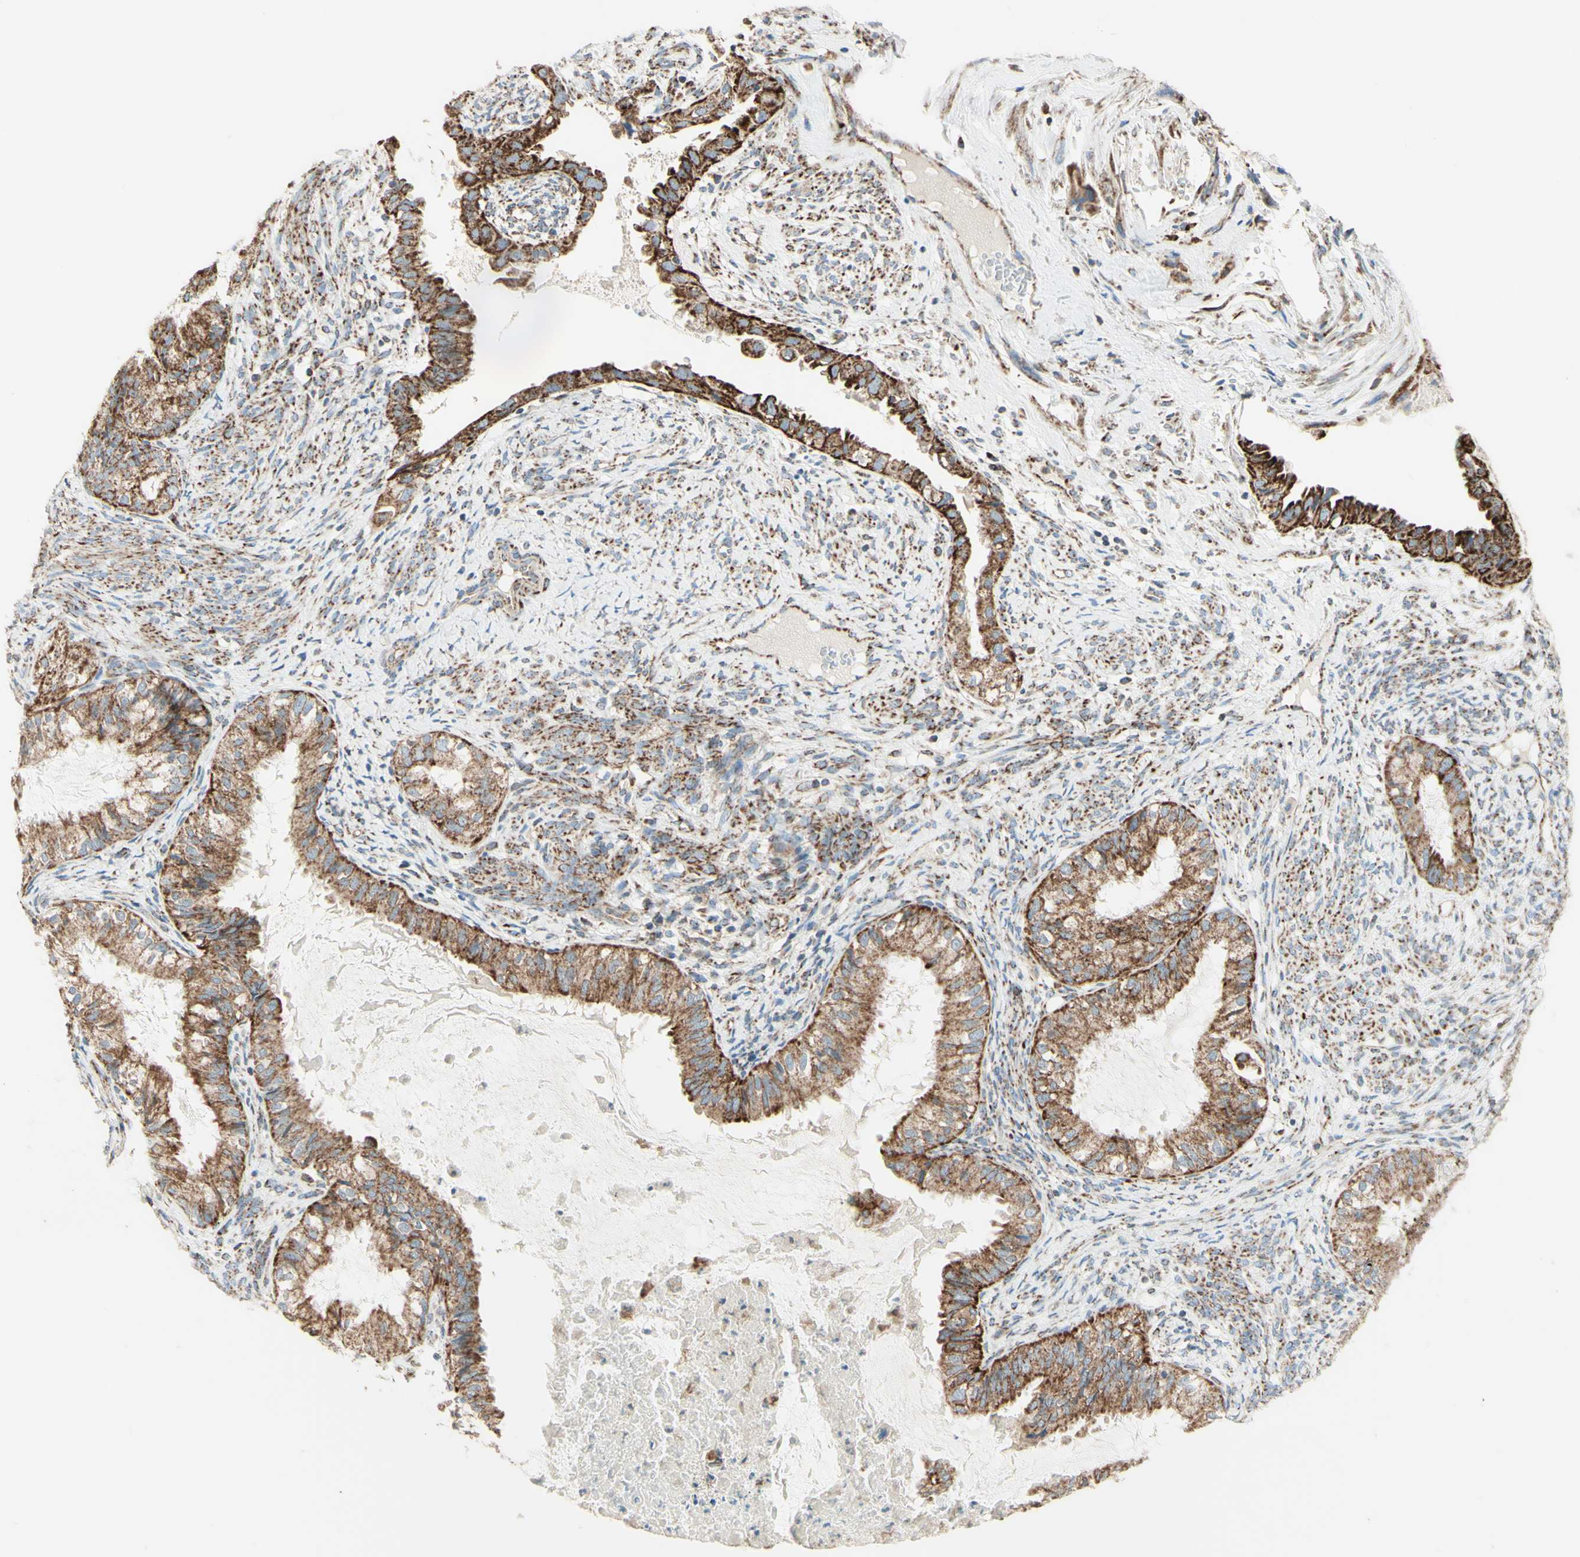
{"staining": {"intensity": "strong", "quantity": ">75%", "location": "cytoplasmic/membranous"}, "tissue": "cervical cancer", "cell_type": "Tumor cells", "image_type": "cancer", "snomed": [{"axis": "morphology", "description": "Normal tissue, NOS"}, {"axis": "morphology", "description": "Adenocarcinoma, NOS"}, {"axis": "topography", "description": "Cervix"}, {"axis": "topography", "description": "Endometrium"}], "caption": "Cervical cancer was stained to show a protein in brown. There is high levels of strong cytoplasmic/membranous staining in approximately >75% of tumor cells. The protein is stained brown, and the nuclei are stained in blue (DAB (3,3'-diaminobenzidine) IHC with brightfield microscopy, high magnification).", "gene": "ARMC10", "patient": {"sex": "female", "age": 86}}